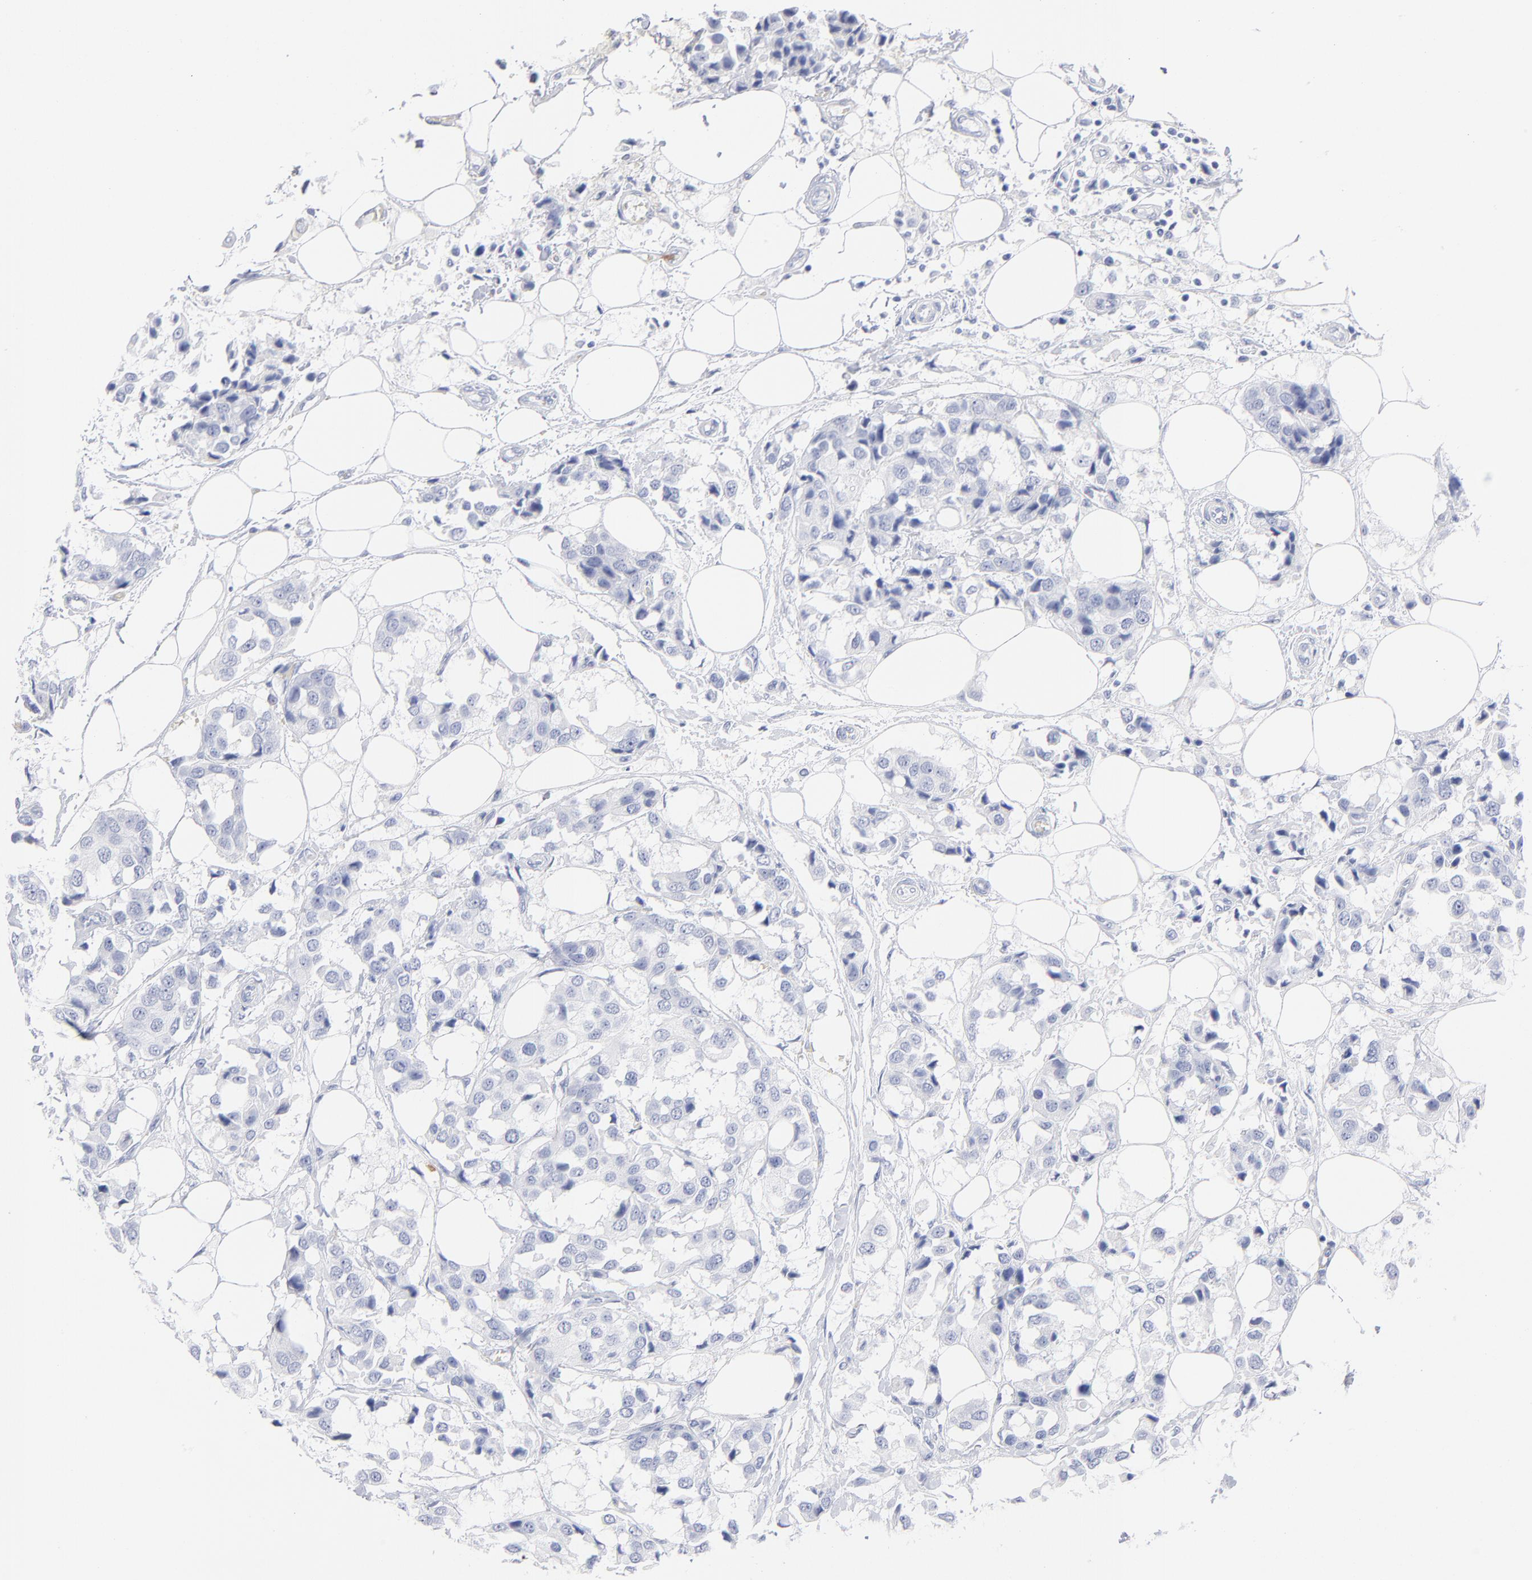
{"staining": {"intensity": "negative", "quantity": "none", "location": "none"}, "tissue": "breast cancer", "cell_type": "Tumor cells", "image_type": "cancer", "snomed": [{"axis": "morphology", "description": "Duct carcinoma"}, {"axis": "topography", "description": "Breast"}], "caption": "Breast invasive ductal carcinoma was stained to show a protein in brown. There is no significant expression in tumor cells.", "gene": "ARG1", "patient": {"sex": "female", "age": 80}}